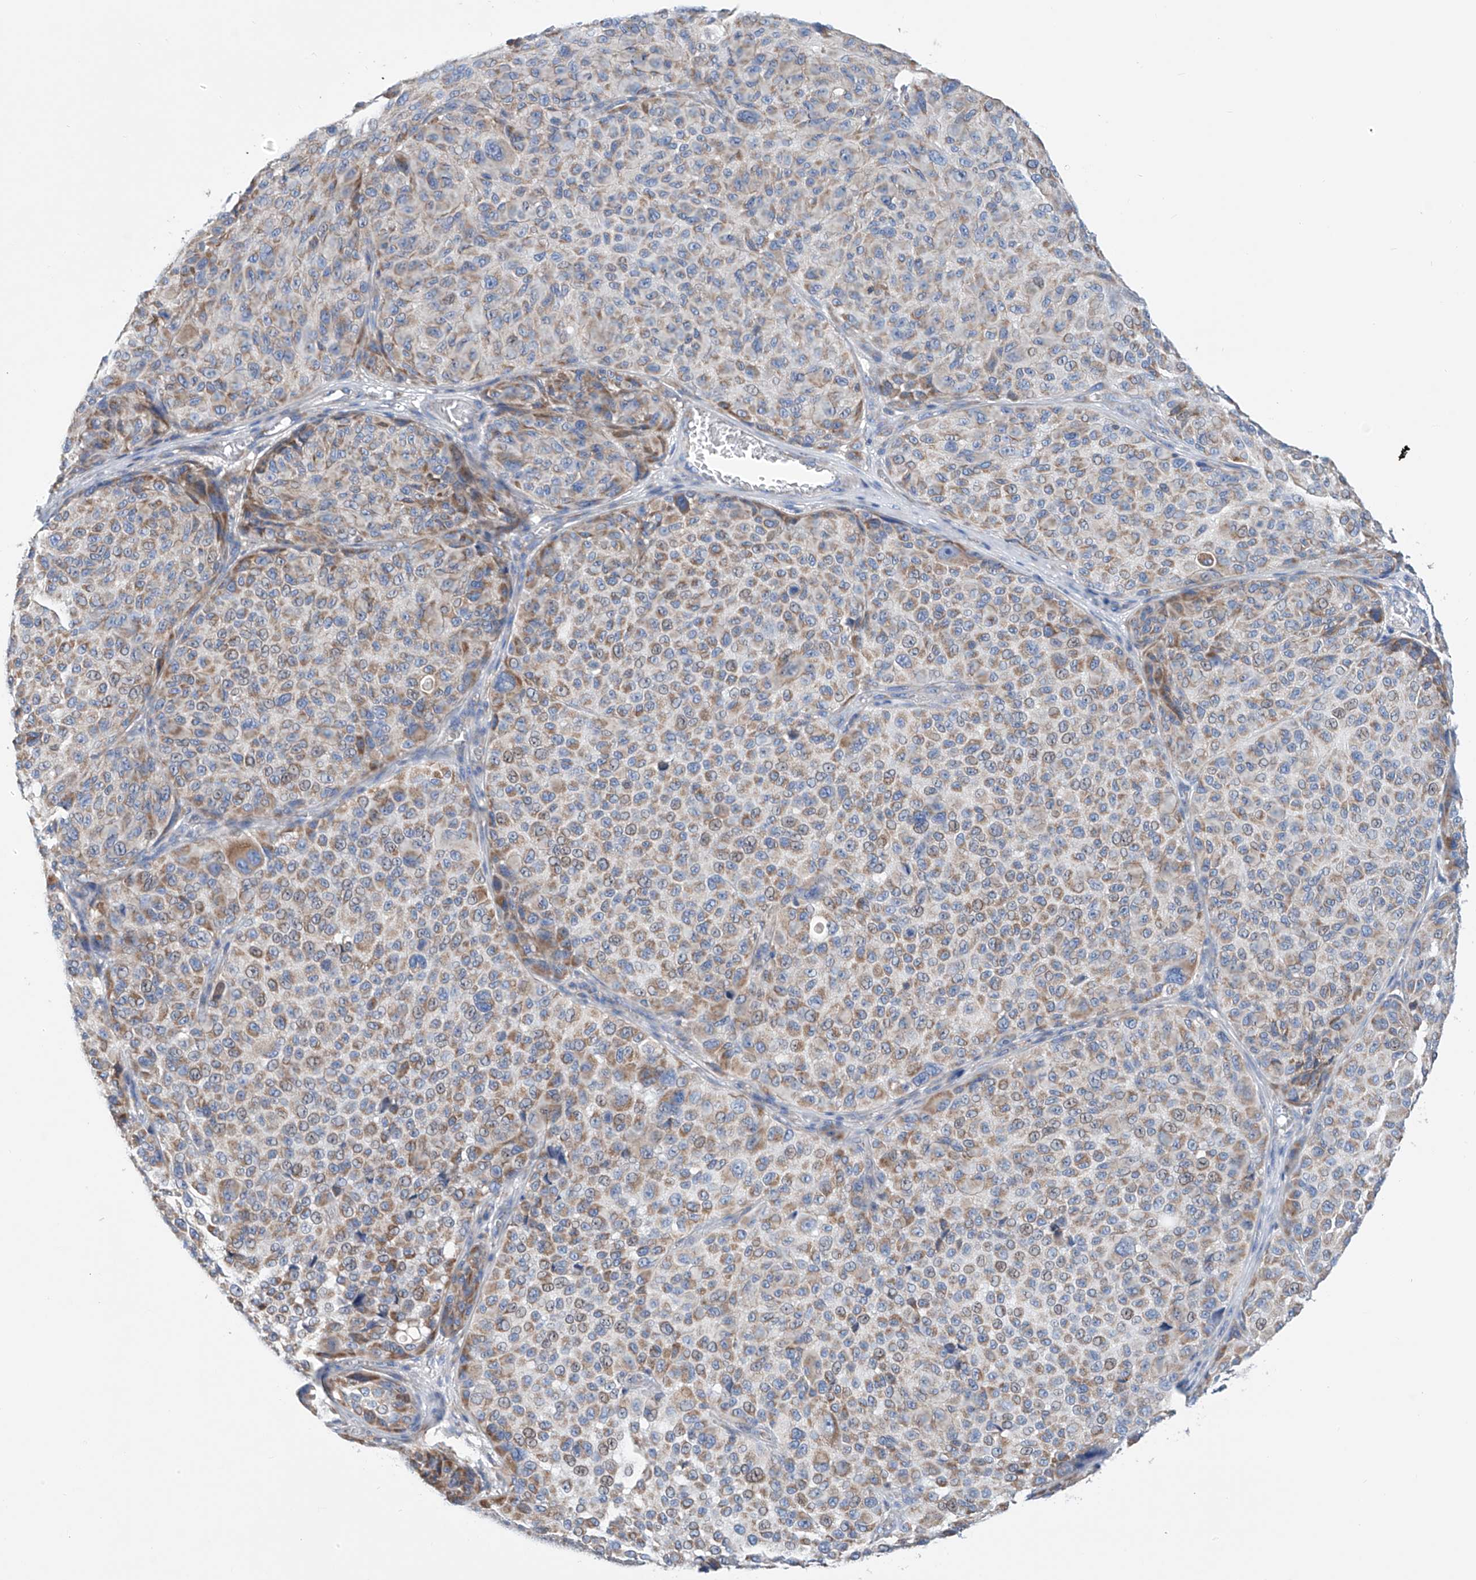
{"staining": {"intensity": "moderate", "quantity": "<25%", "location": "cytoplasmic/membranous"}, "tissue": "melanoma", "cell_type": "Tumor cells", "image_type": "cancer", "snomed": [{"axis": "morphology", "description": "Malignant melanoma, NOS"}, {"axis": "topography", "description": "Skin"}], "caption": "Human melanoma stained with a brown dye displays moderate cytoplasmic/membranous positive expression in approximately <25% of tumor cells.", "gene": "MAD2L1", "patient": {"sex": "male", "age": 83}}